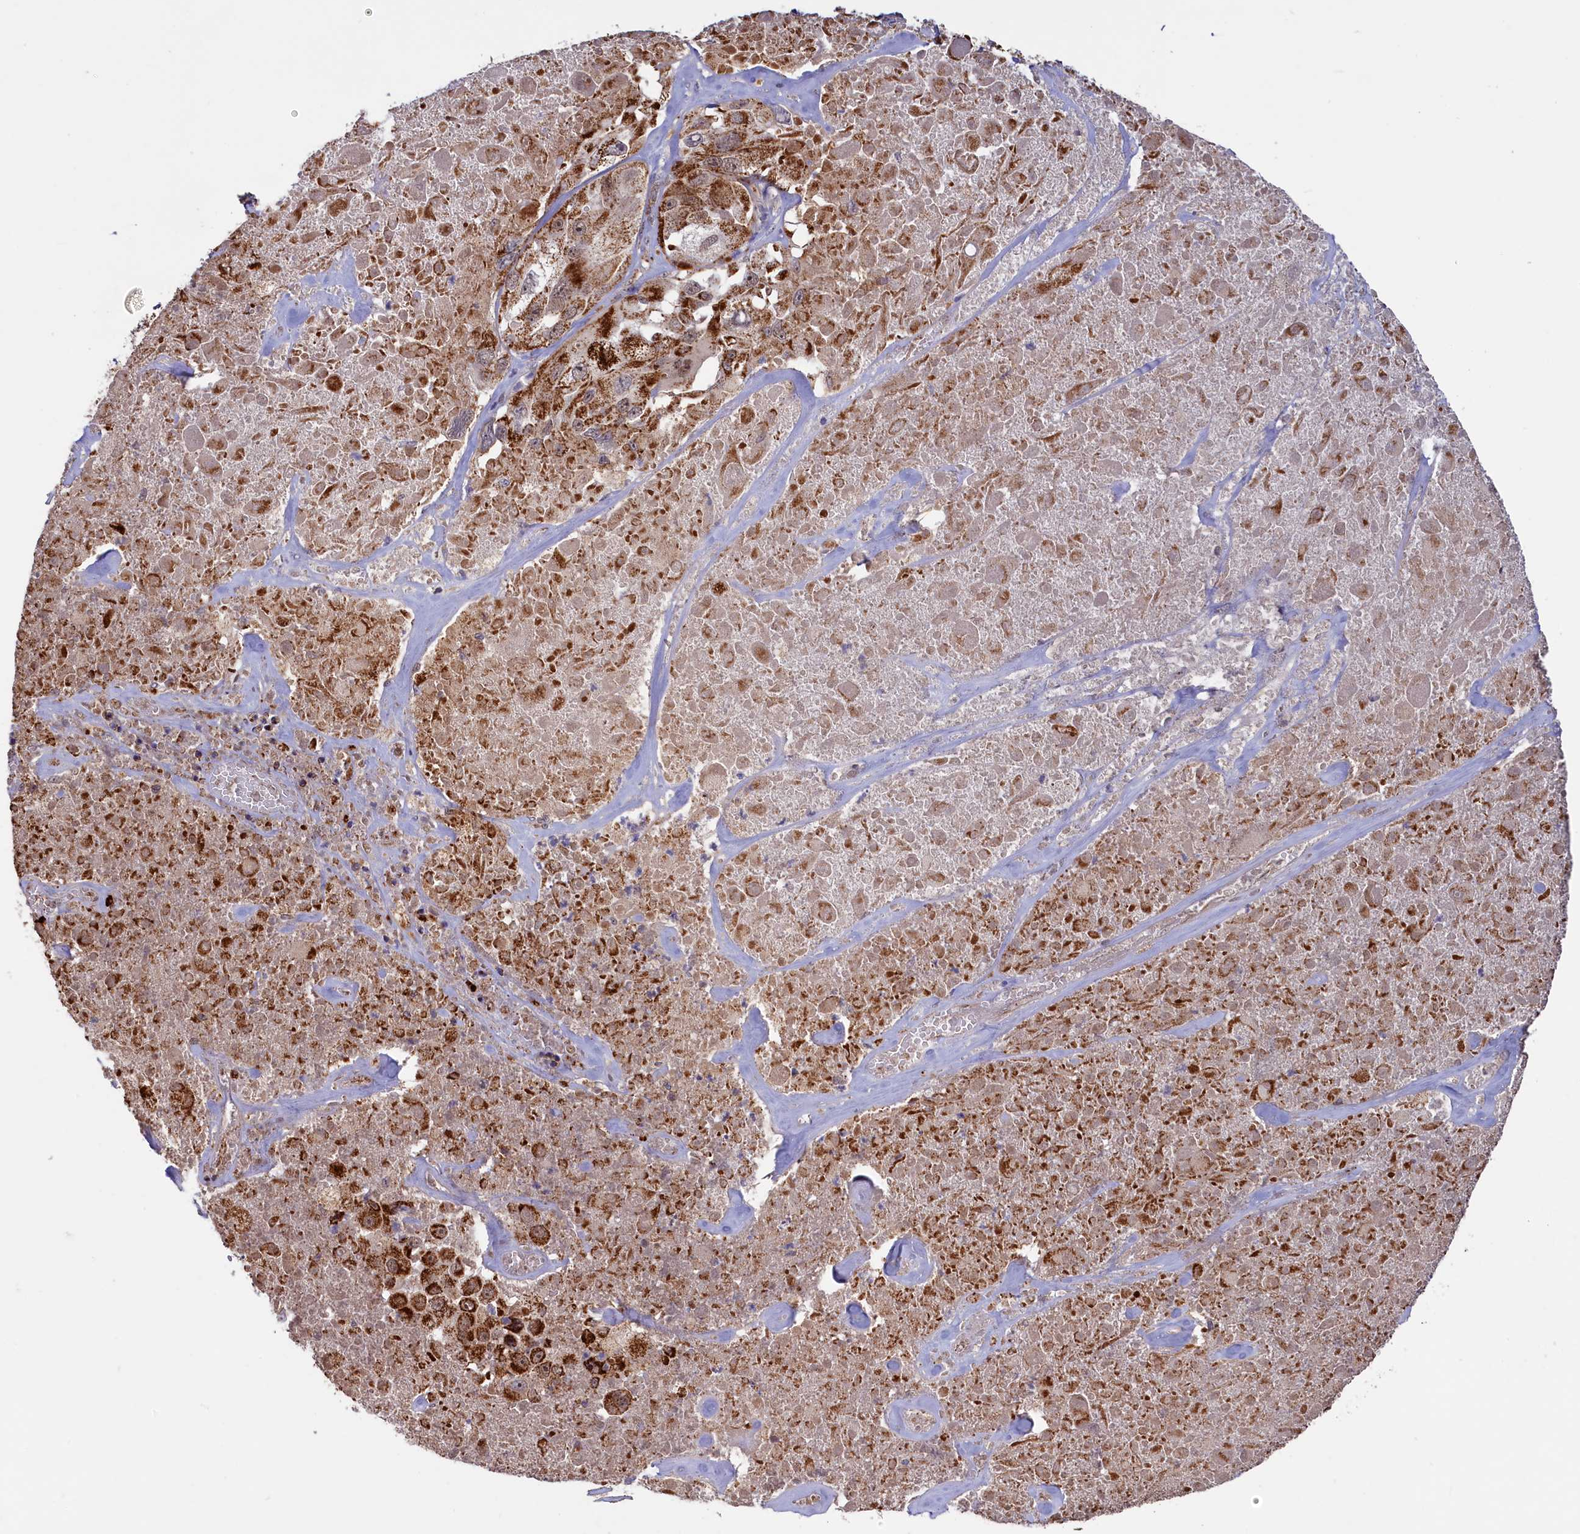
{"staining": {"intensity": "strong", "quantity": ">75%", "location": "cytoplasmic/membranous"}, "tissue": "melanoma", "cell_type": "Tumor cells", "image_type": "cancer", "snomed": [{"axis": "morphology", "description": "Malignant melanoma, Metastatic site"}, {"axis": "topography", "description": "Lymph node"}], "caption": "Approximately >75% of tumor cells in human malignant melanoma (metastatic site) exhibit strong cytoplasmic/membranous protein expression as visualized by brown immunohistochemical staining.", "gene": "DUS3L", "patient": {"sex": "male", "age": 62}}